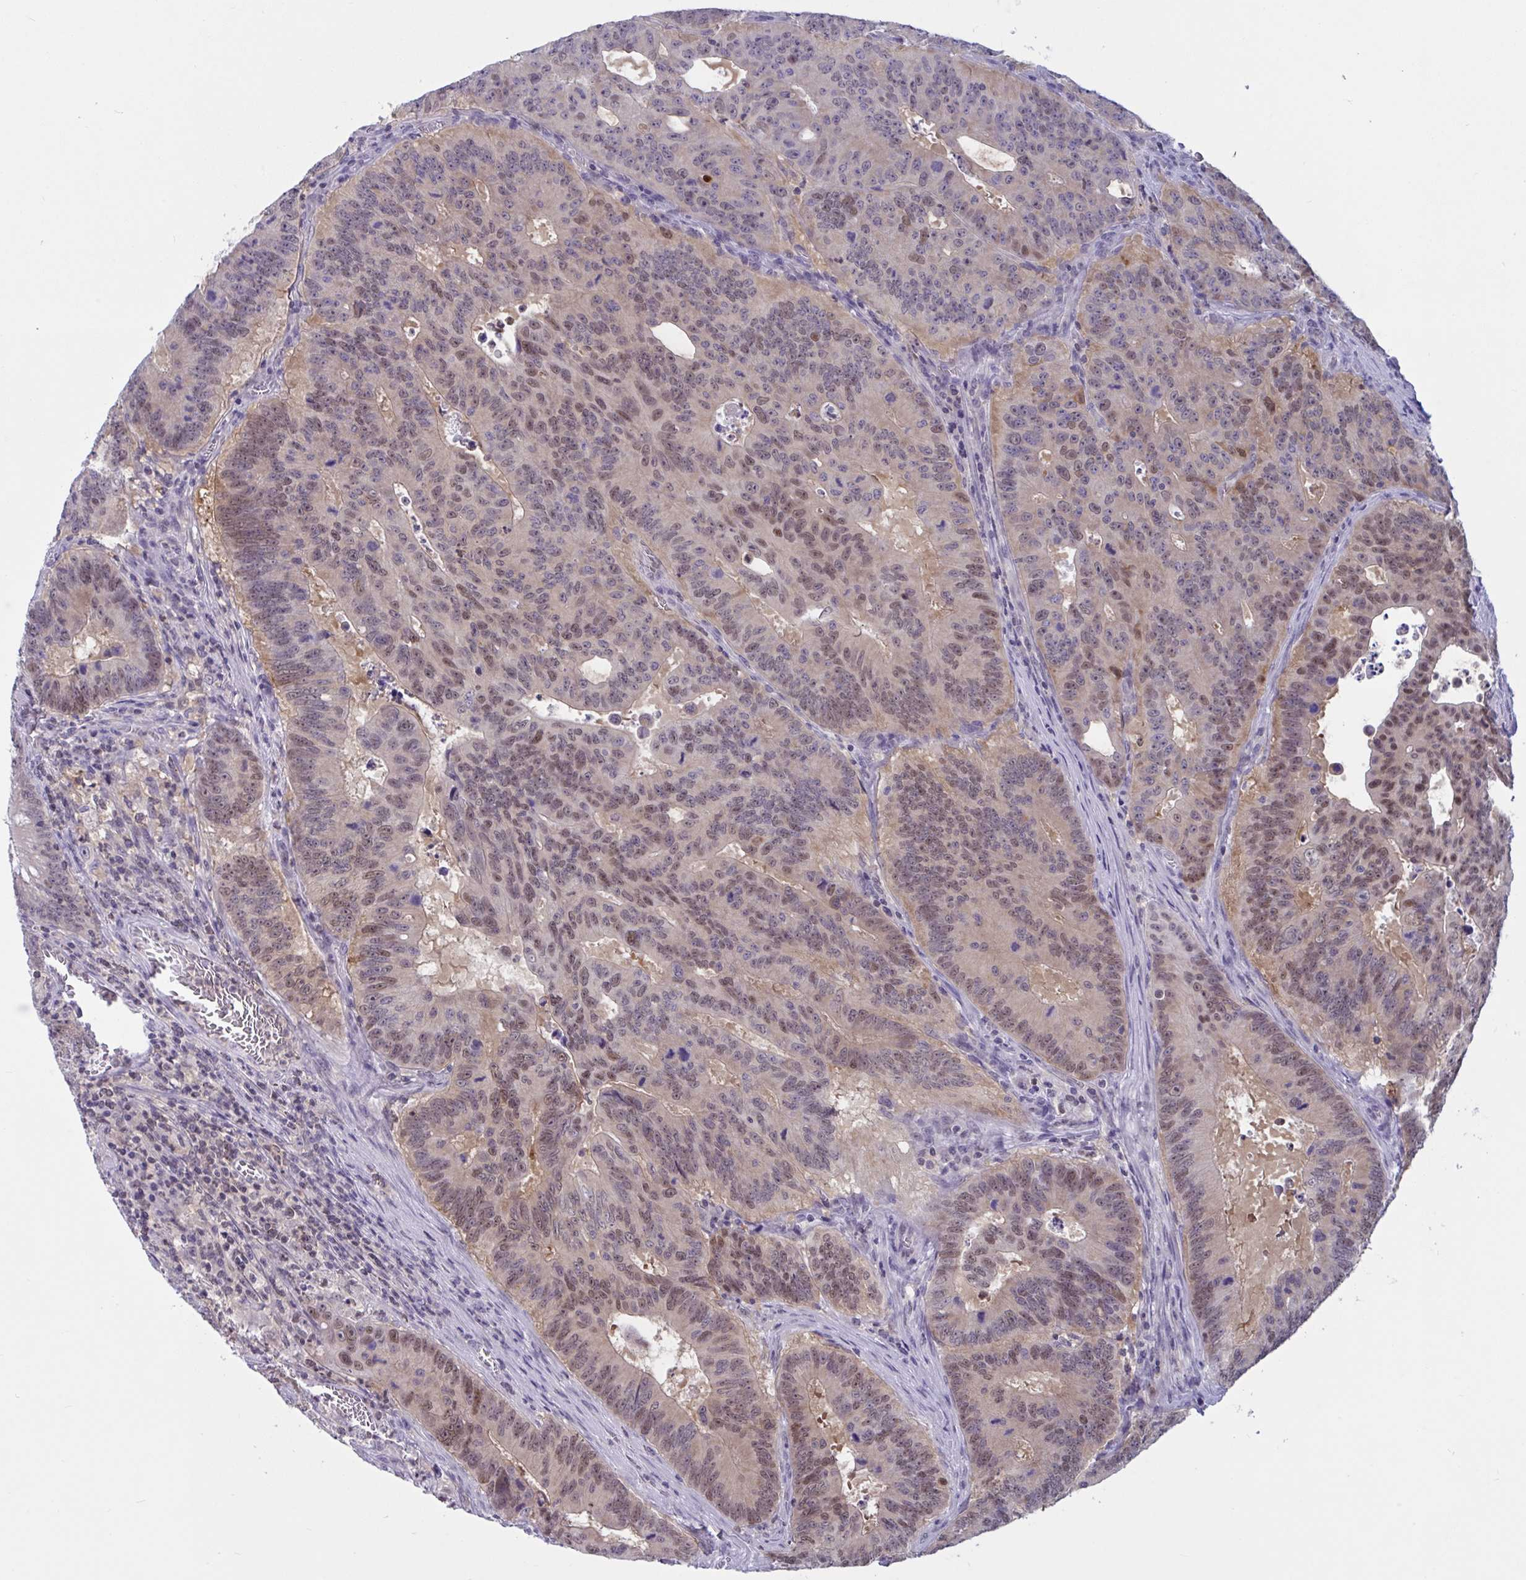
{"staining": {"intensity": "moderate", "quantity": "25%-75%", "location": "cytoplasmic/membranous,nuclear"}, "tissue": "colorectal cancer", "cell_type": "Tumor cells", "image_type": "cancer", "snomed": [{"axis": "morphology", "description": "Adenocarcinoma, NOS"}, {"axis": "topography", "description": "Colon"}], "caption": "The micrograph demonstrates immunohistochemical staining of colorectal adenocarcinoma. There is moderate cytoplasmic/membranous and nuclear staining is identified in approximately 25%-75% of tumor cells.", "gene": "TSN", "patient": {"sex": "male", "age": 62}}